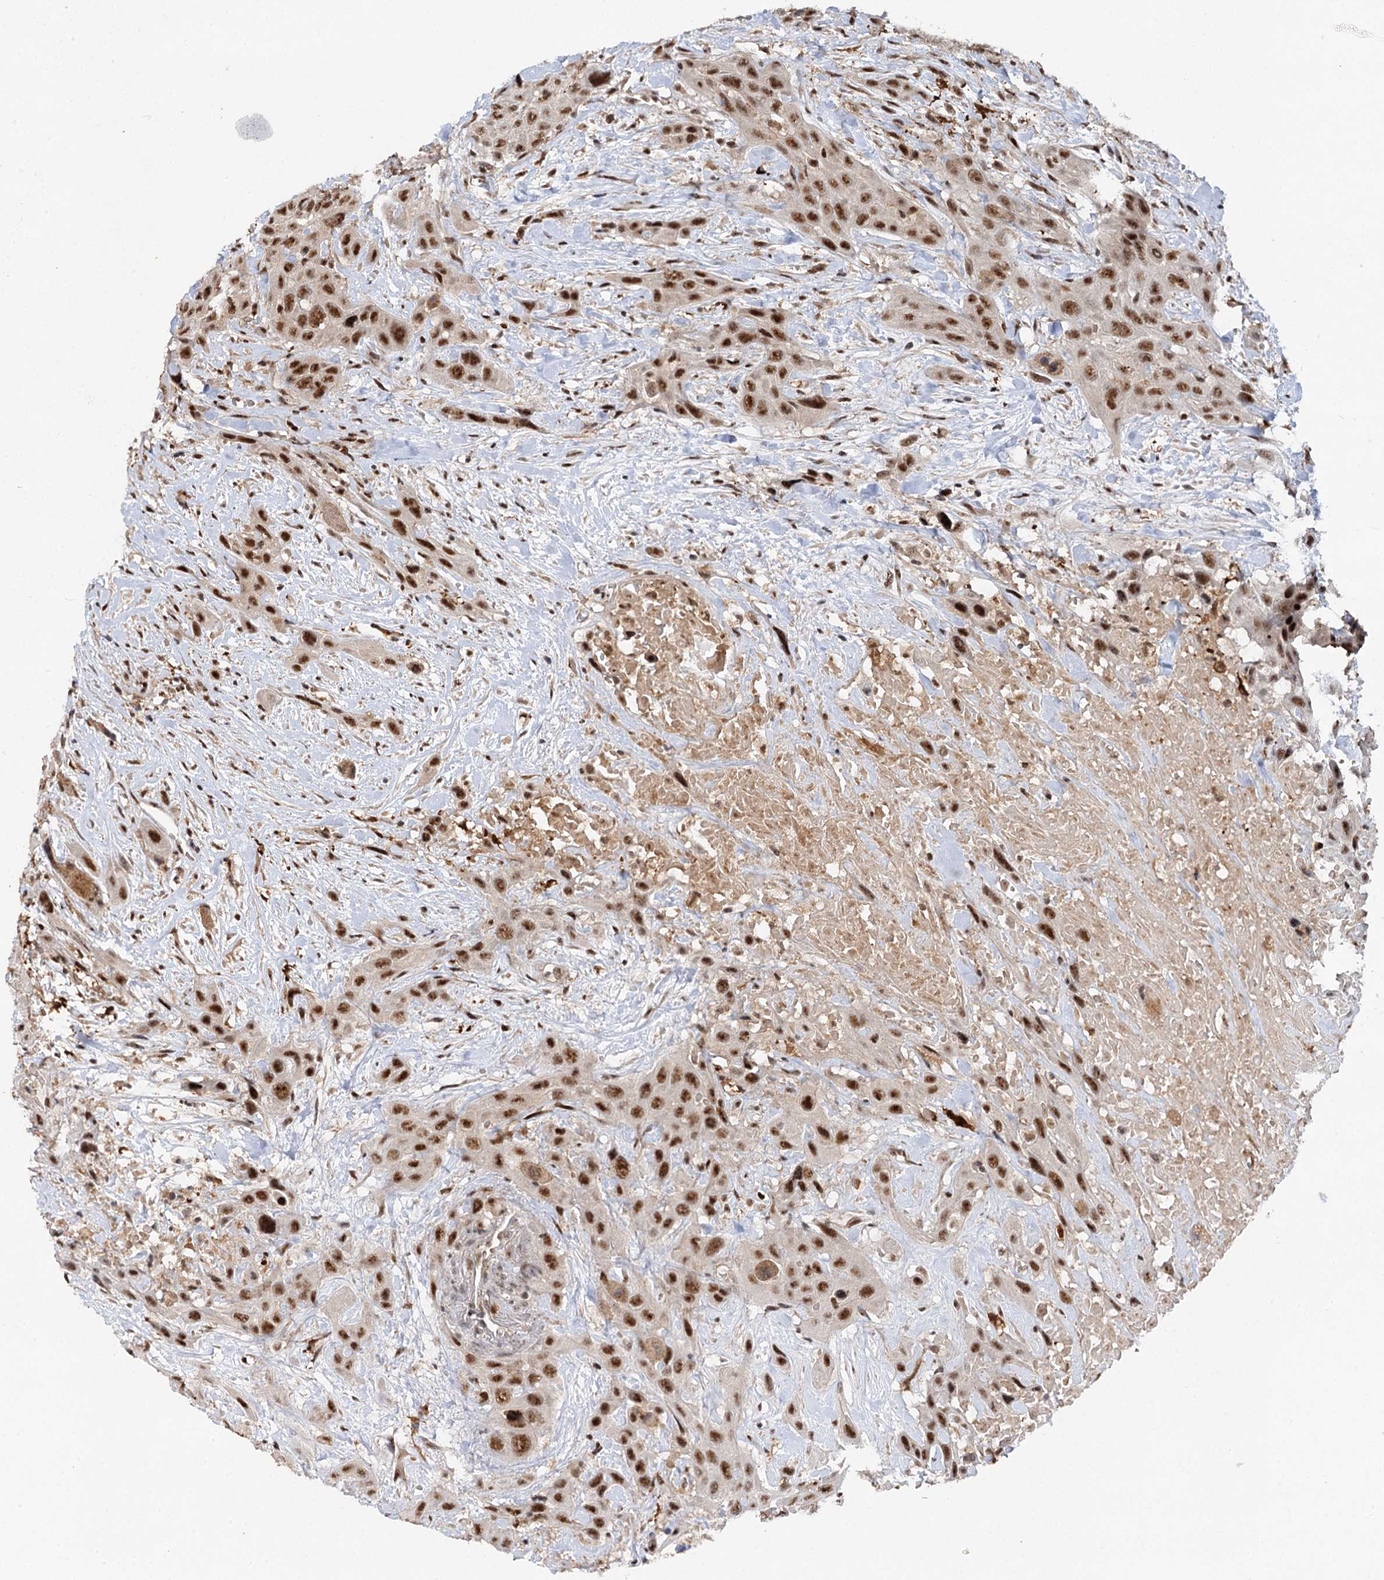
{"staining": {"intensity": "strong", "quantity": ">75%", "location": "nuclear"}, "tissue": "head and neck cancer", "cell_type": "Tumor cells", "image_type": "cancer", "snomed": [{"axis": "morphology", "description": "Squamous cell carcinoma, NOS"}, {"axis": "topography", "description": "Head-Neck"}], "caption": "Protein staining demonstrates strong nuclear positivity in approximately >75% of tumor cells in head and neck cancer. Ihc stains the protein of interest in brown and the nuclei are stained blue.", "gene": "BUD13", "patient": {"sex": "male", "age": 81}}